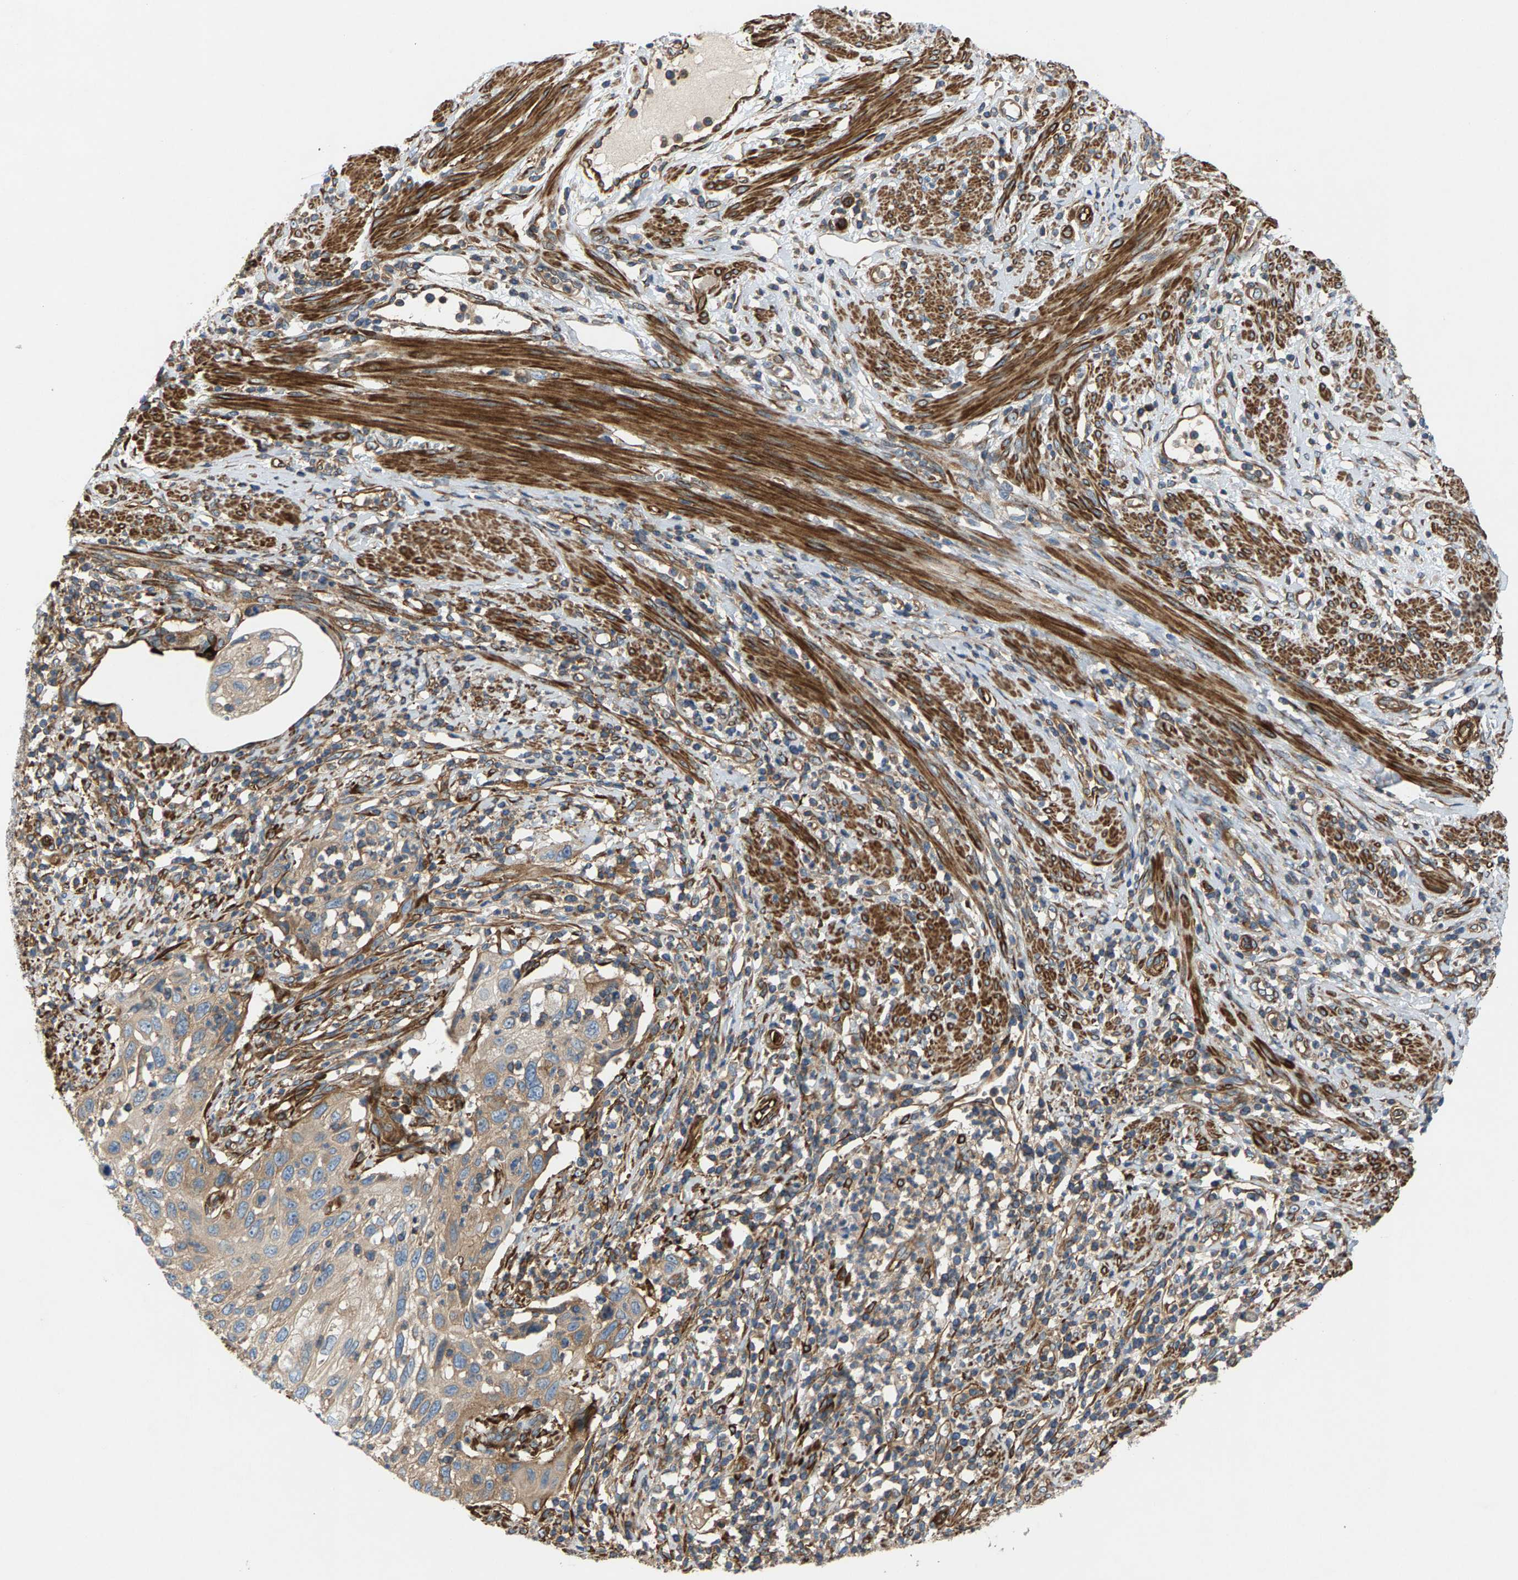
{"staining": {"intensity": "moderate", "quantity": ">75%", "location": "cytoplasmic/membranous"}, "tissue": "cervical cancer", "cell_type": "Tumor cells", "image_type": "cancer", "snomed": [{"axis": "morphology", "description": "Squamous cell carcinoma, NOS"}, {"axis": "topography", "description": "Cervix"}], "caption": "Protein staining reveals moderate cytoplasmic/membranous staining in approximately >75% of tumor cells in squamous cell carcinoma (cervical).", "gene": "PDCL", "patient": {"sex": "female", "age": 70}}